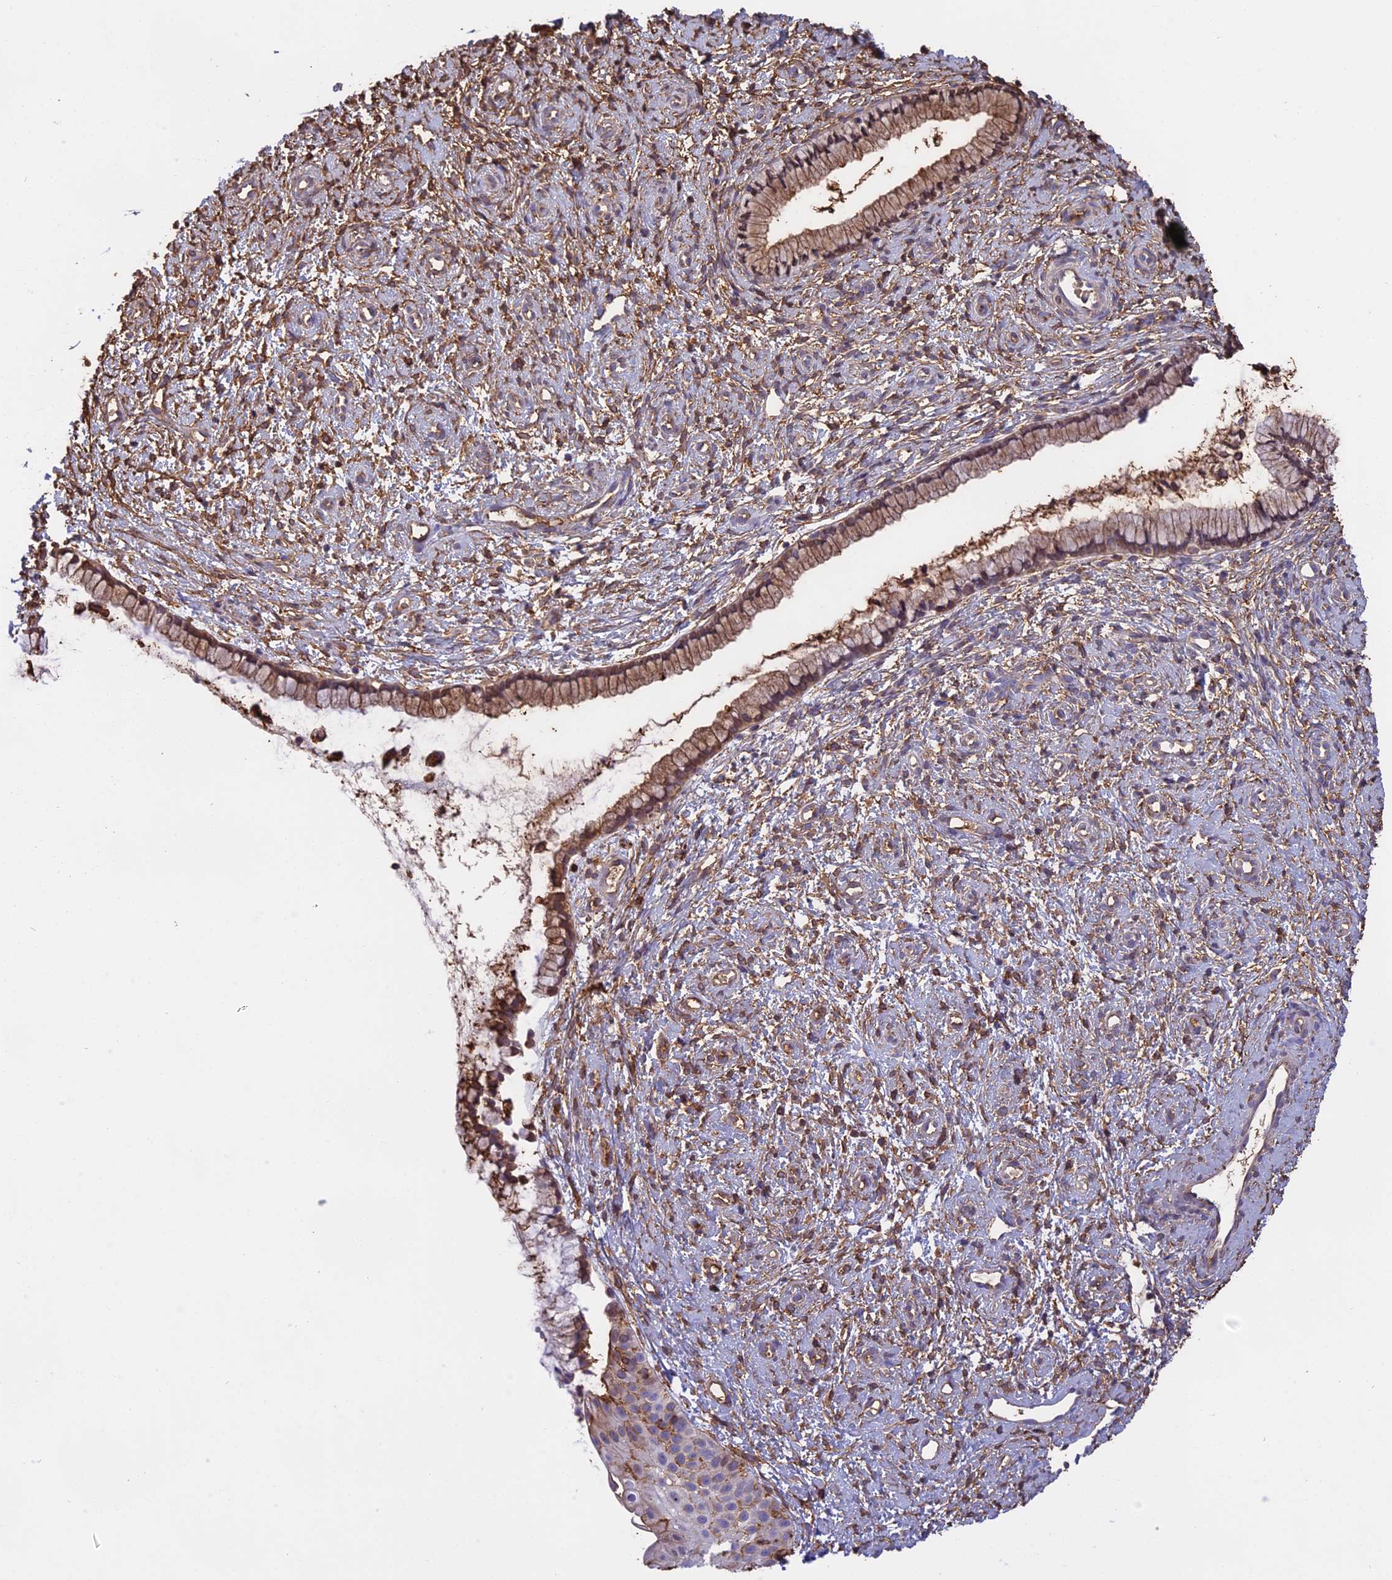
{"staining": {"intensity": "moderate", "quantity": ">75%", "location": "cytoplasmic/membranous,nuclear"}, "tissue": "cervix", "cell_type": "Glandular cells", "image_type": "normal", "snomed": [{"axis": "morphology", "description": "Normal tissue, NOS"}, {"axis": "topography", "description": "Cervix"}], "caption": "Cervix stained for a protein exhibits moderate cytoplasmic/membranous,nuclear positivity in glandular cells. (DAB (3,3'-diaminobenzidine) IHC, brown staining for protein, blue staining for nuclei).", "gene": "TMEM255B", "patient": {"sex": "female", "age": 57}}